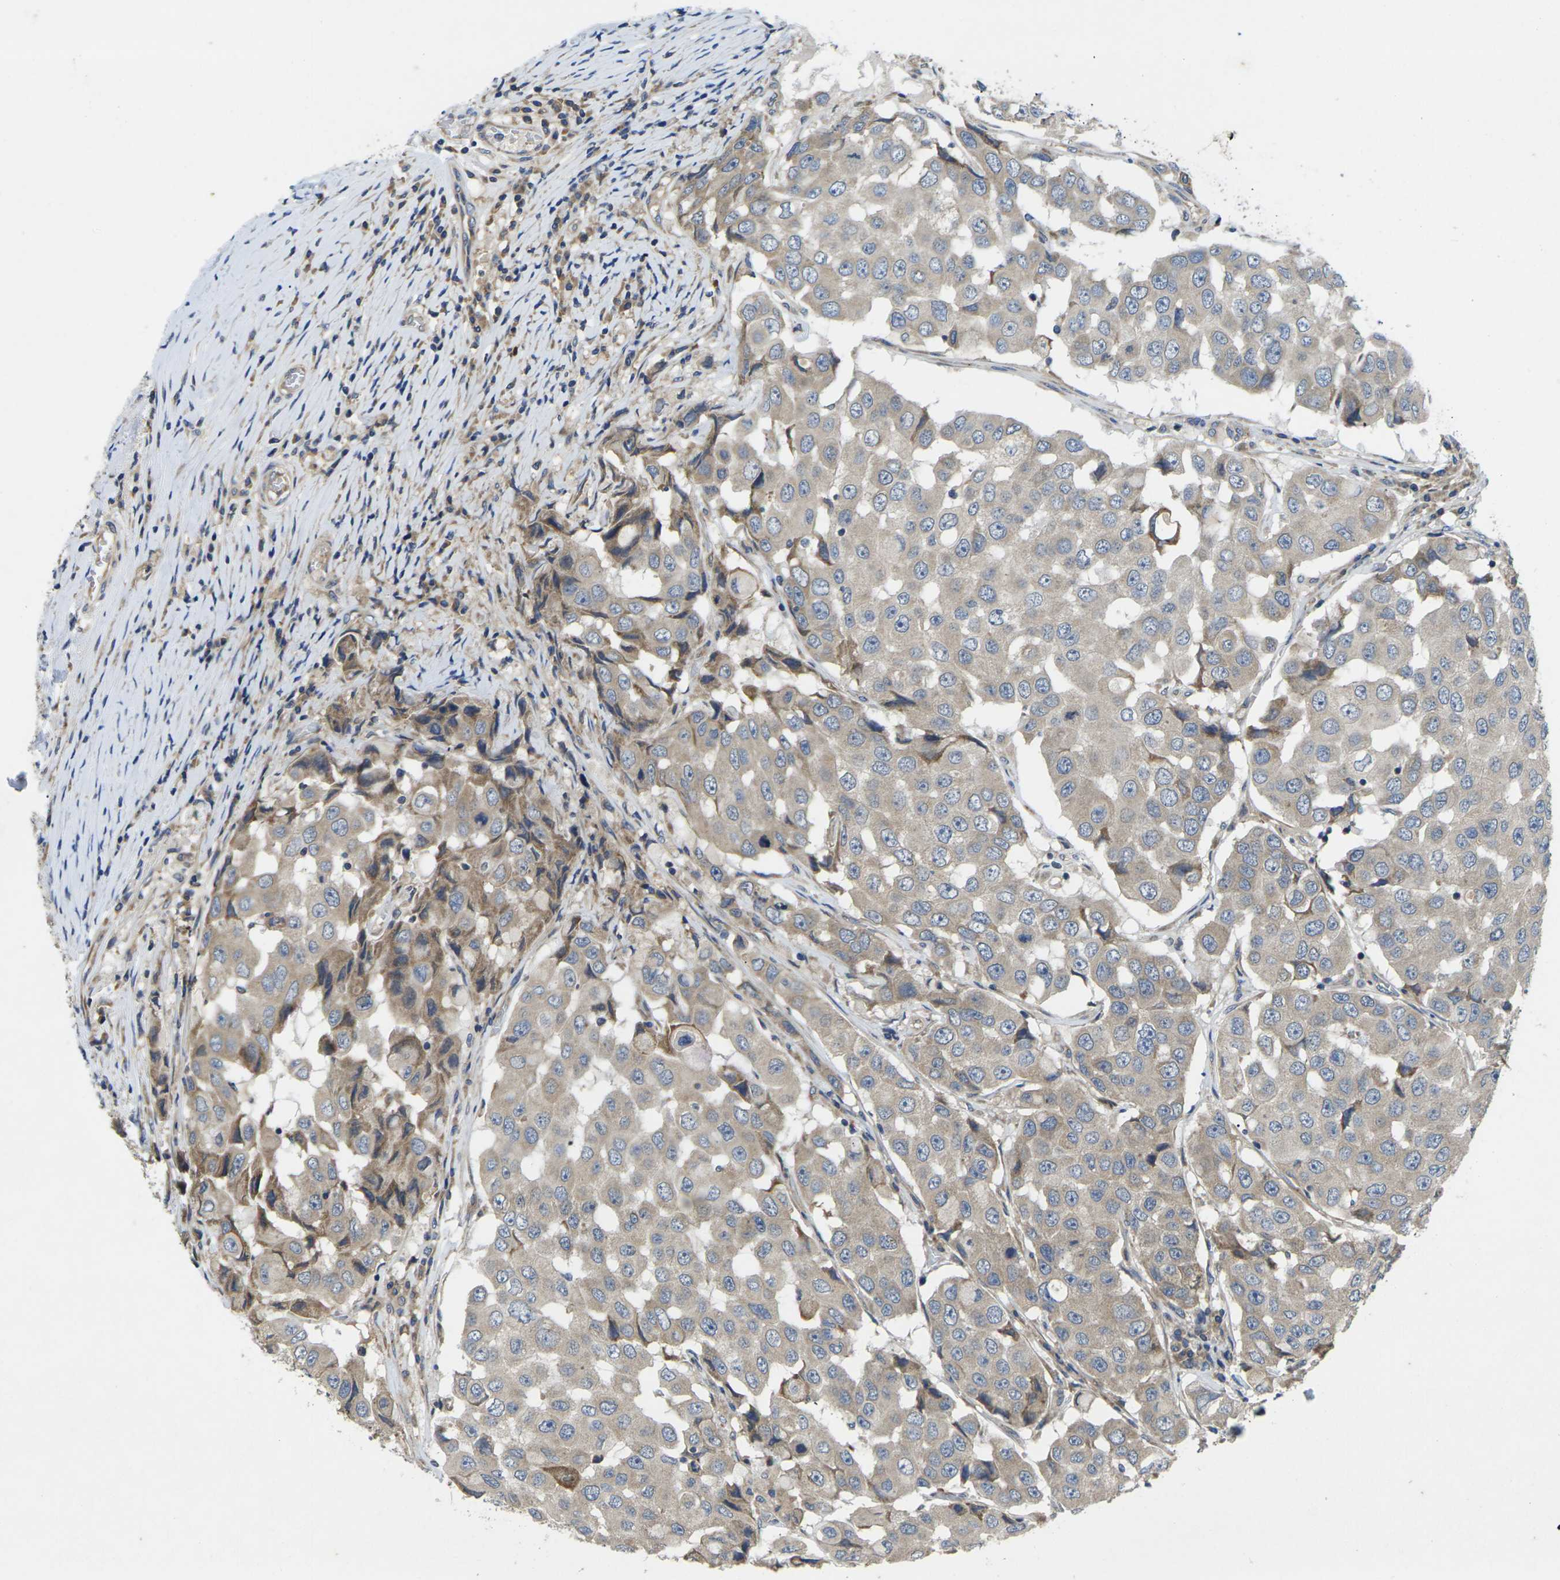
{"staining": {"intensity": "weak", "quantity": ">75%", "location": "cytoplasmic/membranous"}, "tissue": "breast cancer", "cell_type": "Tumor cells", "image_type": "cancer", "snomed": [{"axis": "morphology", "description": "Duct carcinoma"}, {"axis": "topography", "description": "Breast"}], "caption": "Breast cancer was stained to show a protein in brown. There is low levels of weak cytoplasmic/membranous positivity in about >75% of tumor cells. Nuclei are stained in blue.", "gene": "KIF1B", "patient": {"sex": "female", "age": 27}}